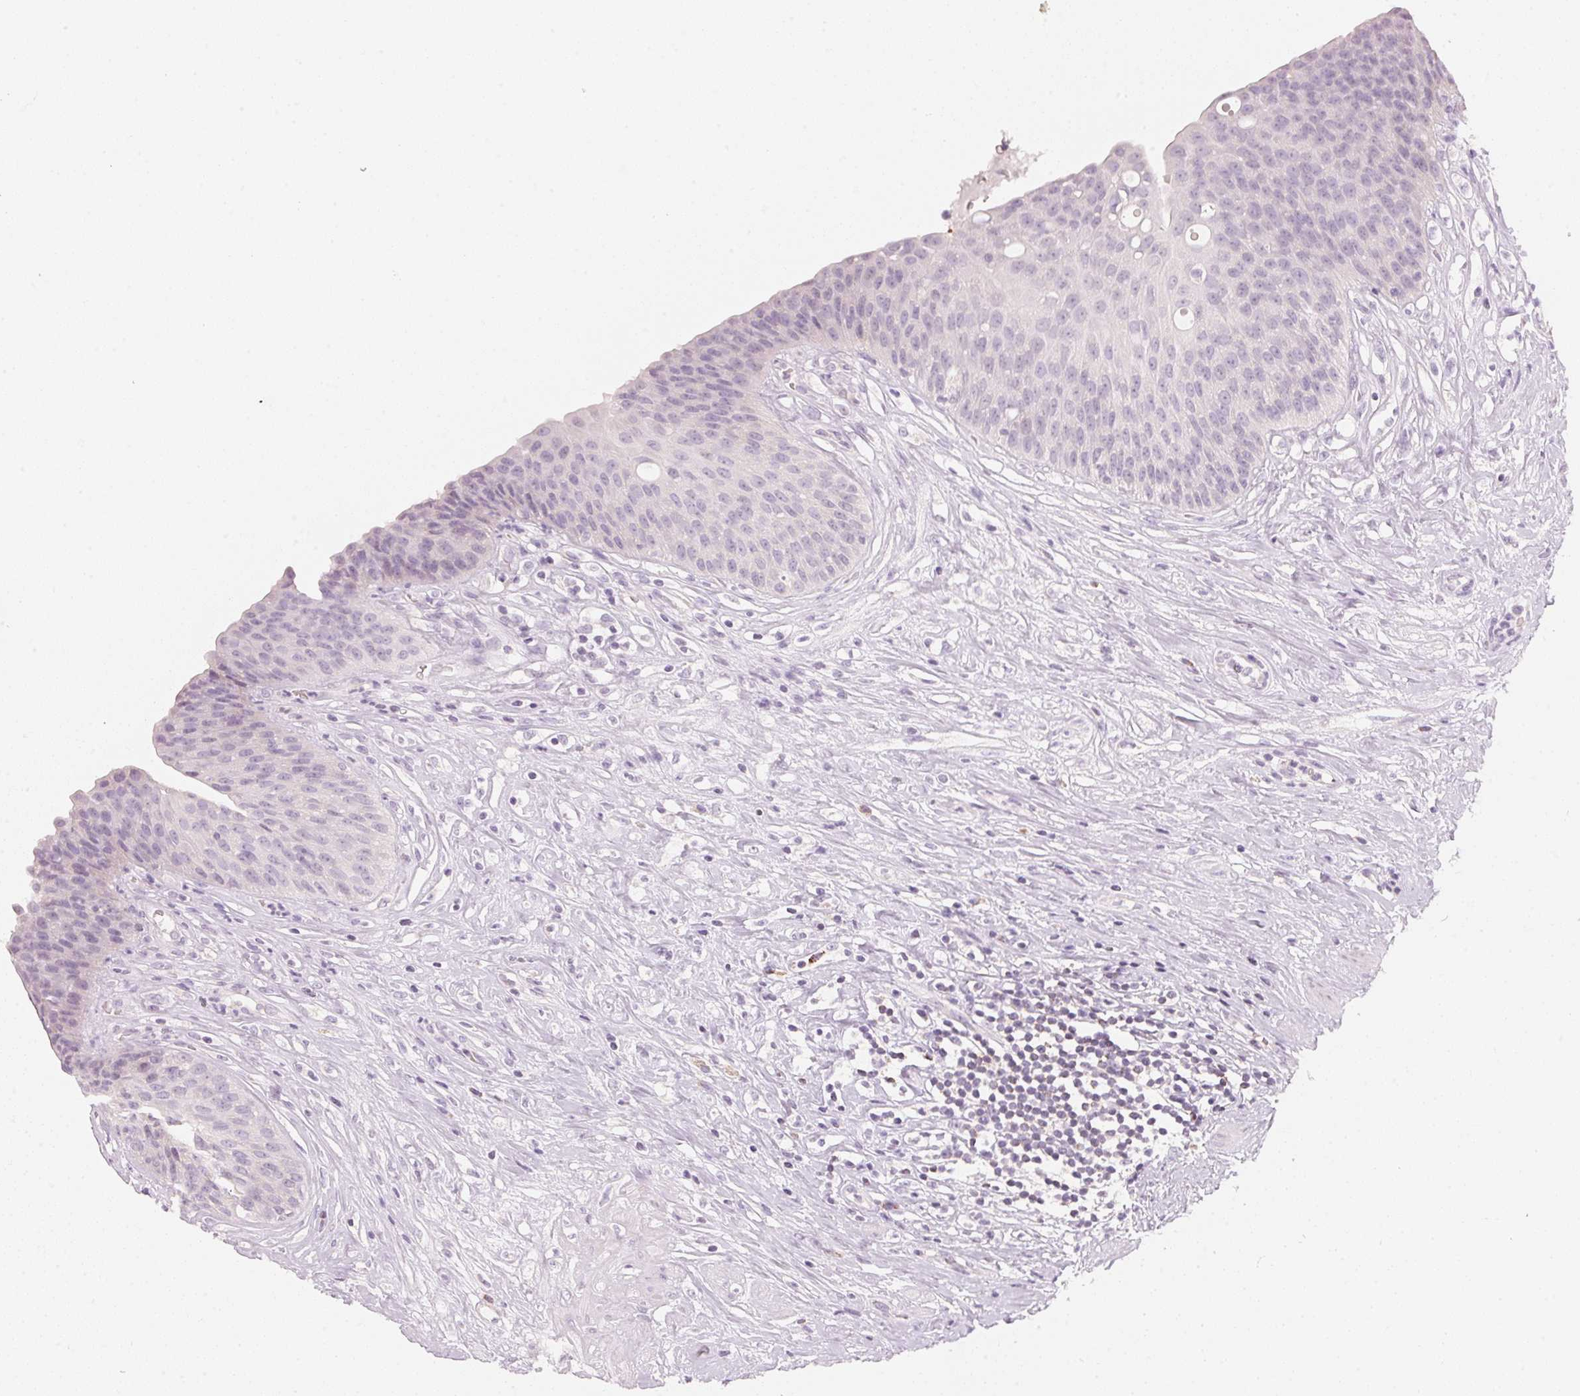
{"staining": {"intensity": "negative", "quantity": "none", "location": "none"}, "tissue": "urinary bladder", "cell_type": "Urothelial cells", "image_type": "normal", "snomed": [{"axis": "morphology", "description": "Normal tissue, NOS"}, {"axis": "topography", "description": "Urinary bladder"}], "caption": "Immunohistochemistry of unremarkable urinary bladder demonstrates no expression in urothelial cells. (DAB (3,3'-diaminobenzidine) immunohistochemistry (IHC) visualized using brightfield microscopy, high magnification).", "gene": "HOXB13", "patient": {"sex": "female", "age": 56}}